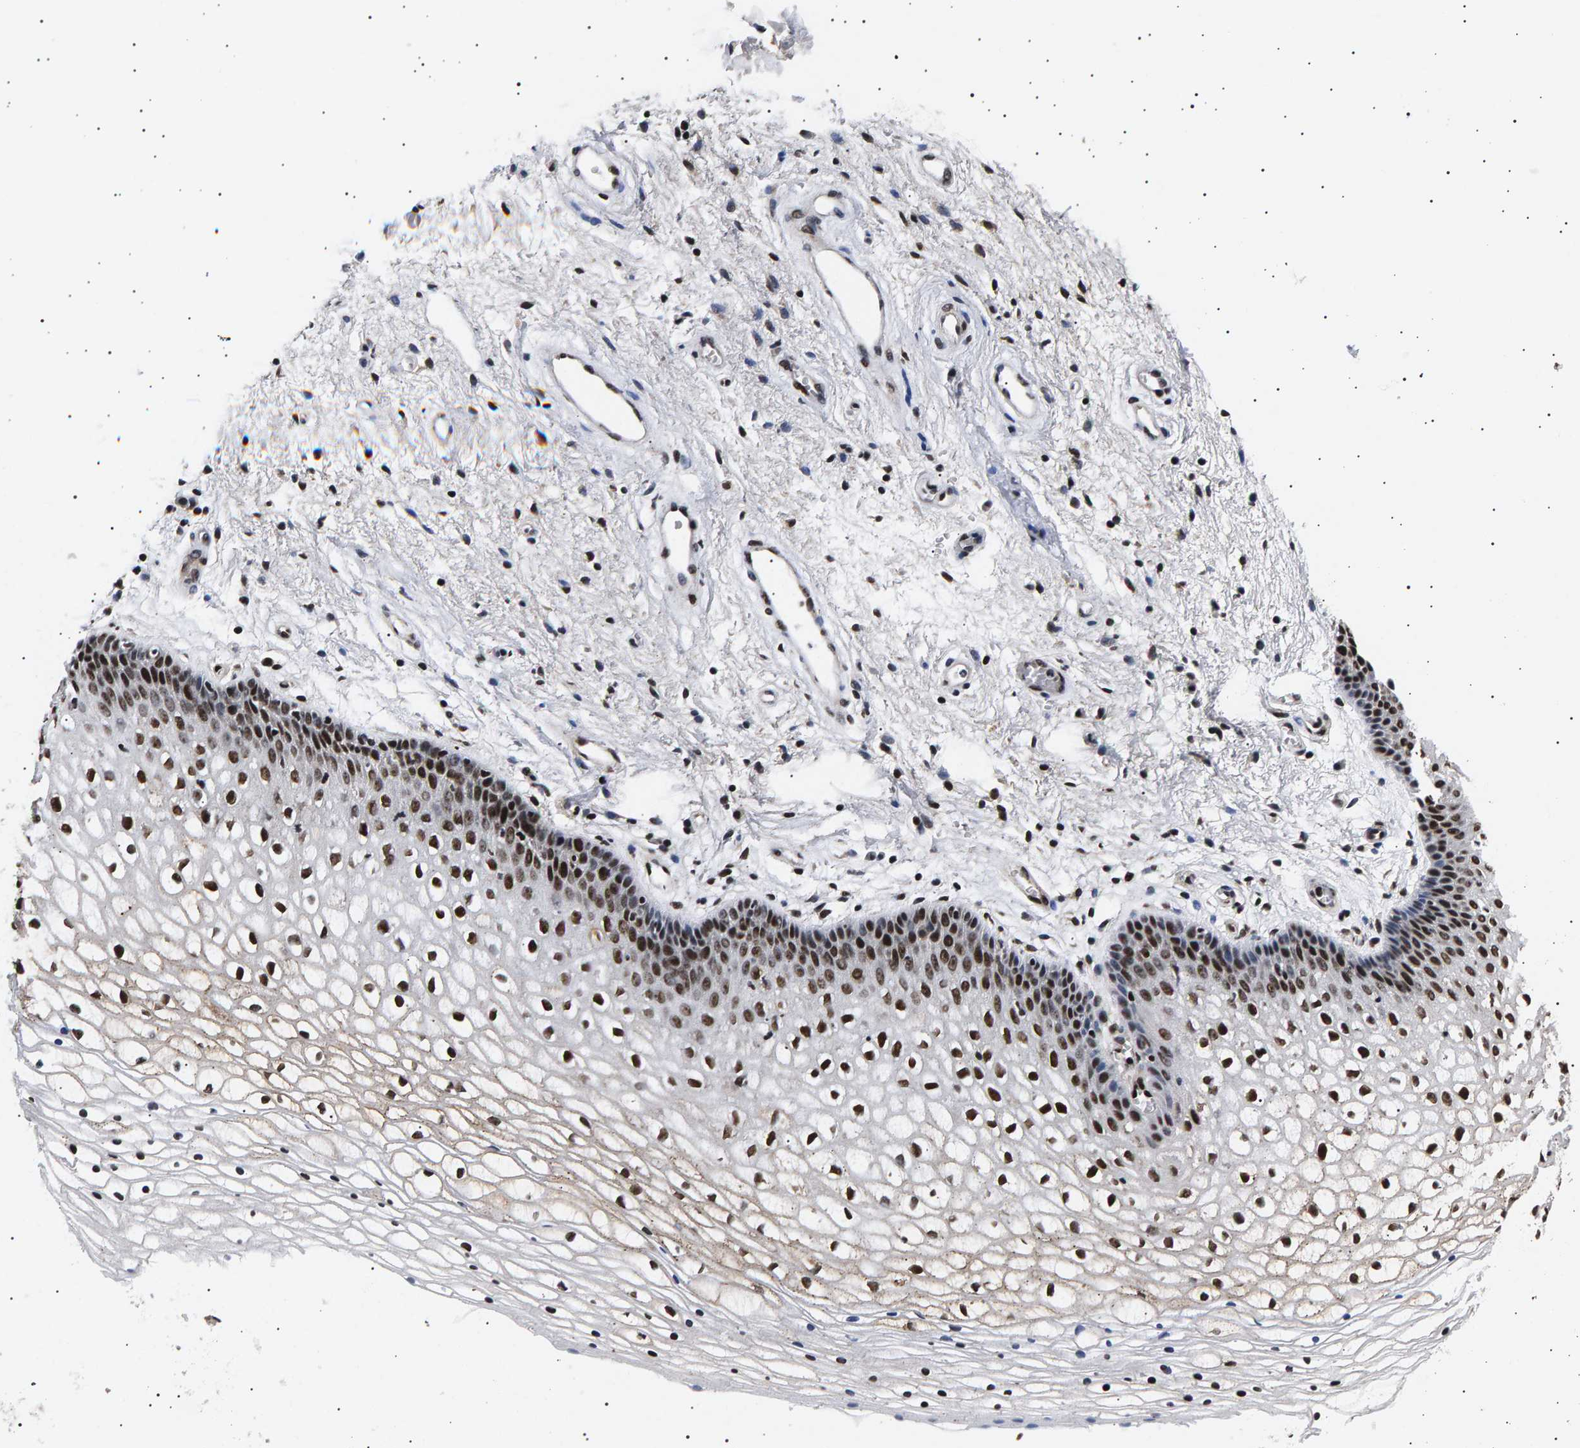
{"staining": {"intensity": "strong", "quantity": "25%-75%", "location": "cytoplasmic/membranous,nuclear"}, "tissue": "vagina", "cell_type": "Squamous epithelial cells", "image_type": "normal", "snomed": [{"axis": "morphology", "description": "Normal tissue, NOS"}, {"axis": "topography", "description": "Vagina"}], "caption": "Protein staining of benign vagina demonstrates strong cytoplasmic/membranous,nuclear positivity in about 25%-75% of squamous epithelial cells. (IHC, brightfield microscopy, high magnification).", "gene": "ANKRD40", "patient": {"sex": "female", "age": 34}}